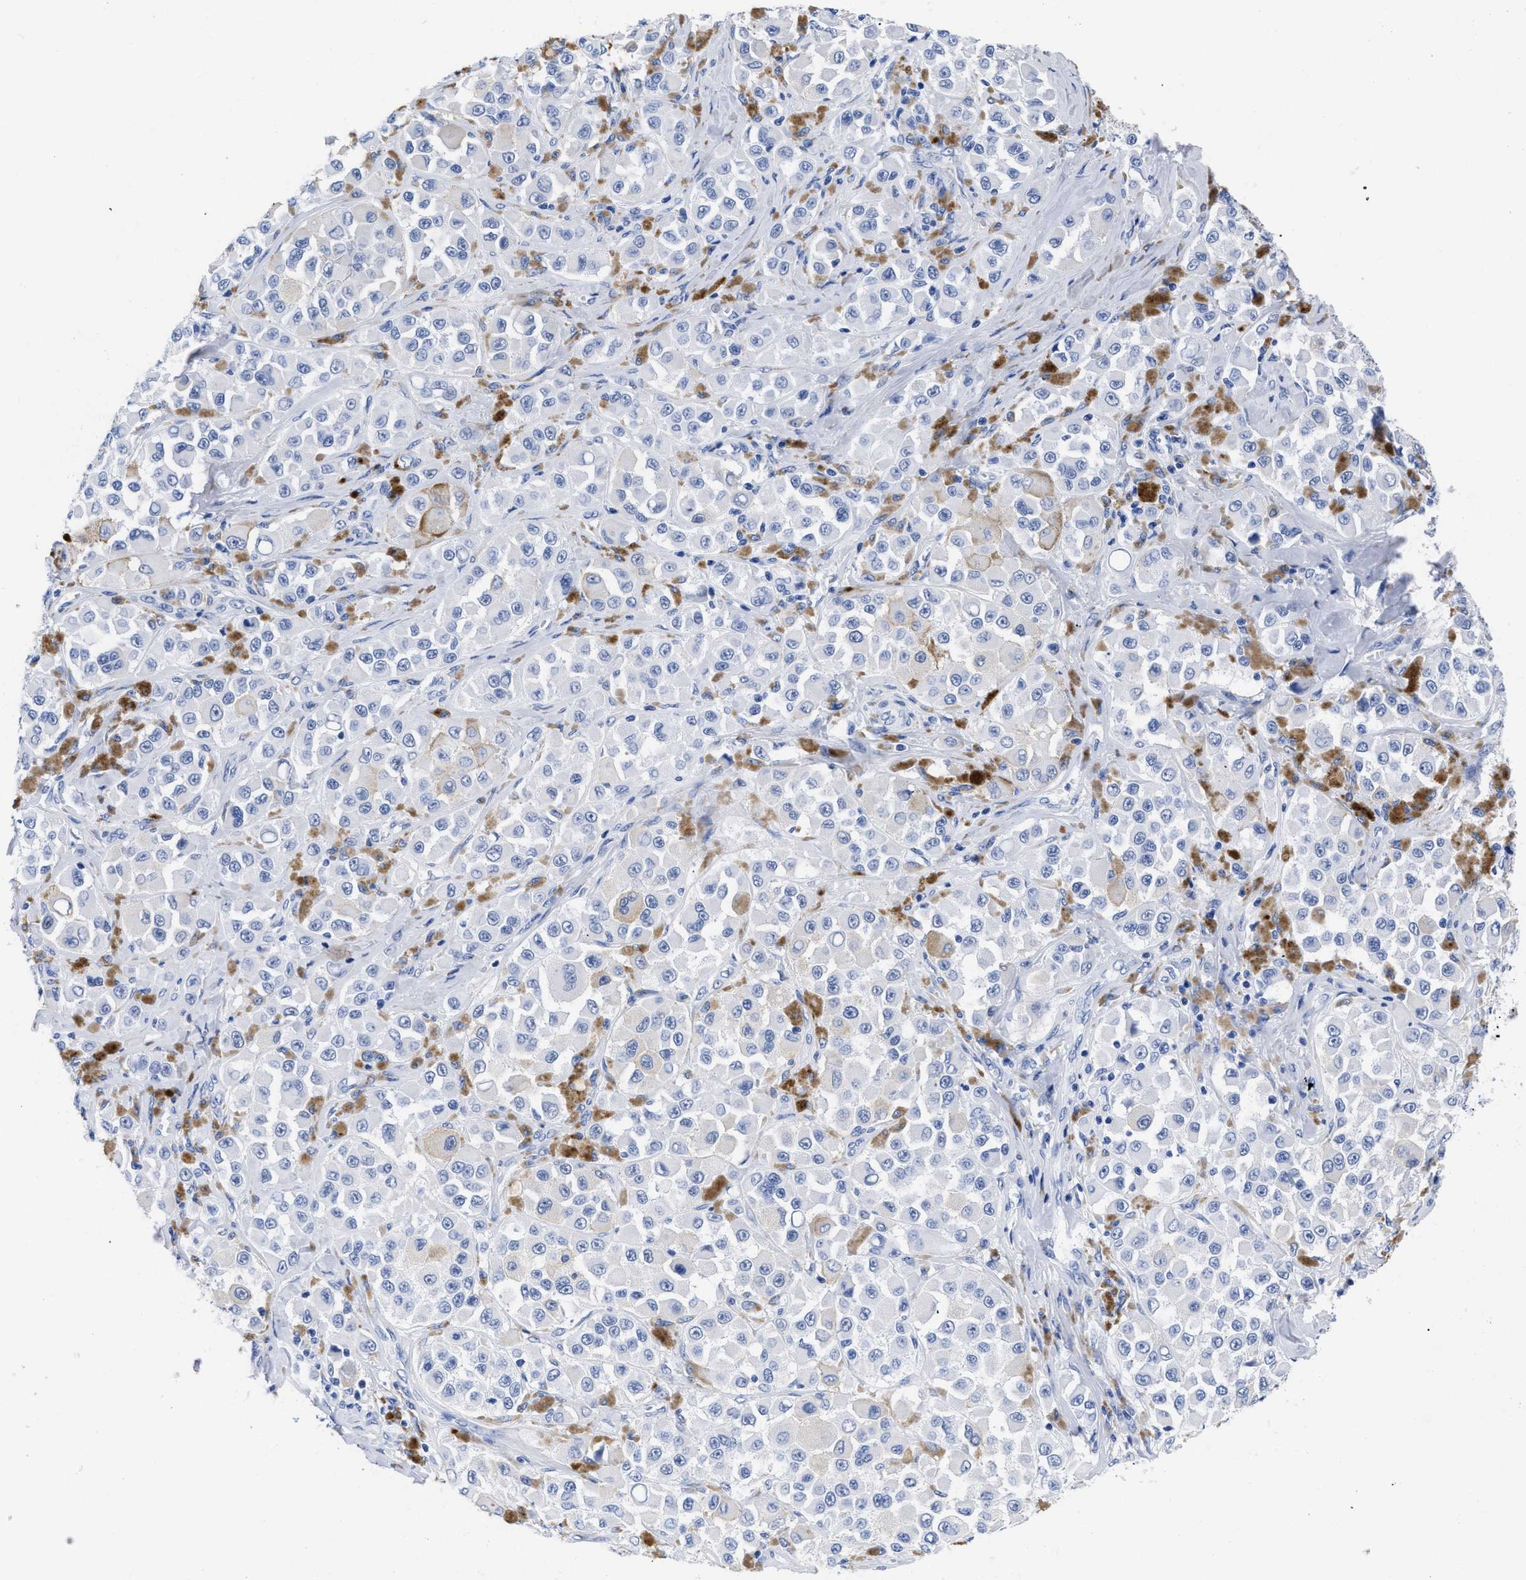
{"staining": {"intensity": "negative", "quantity": "none", "location": "none"}, "tissue": "melanoma", "cell_type": "Tumor cells", "image_type": "cancer", "snomed": [{"axis": "morphology", "description": "Malignant melanoma, NOS"}, {"axis": "topography", "description": "Skin"}], "caption": "An image of human malignant melanoma is negative for staining in tumor cells. (Brightfield microscopy of DAB immunohistochemistry (IHC) at high magnification).", "gene": "TREML1", "patient": {"sex": "male", "age": 84}}